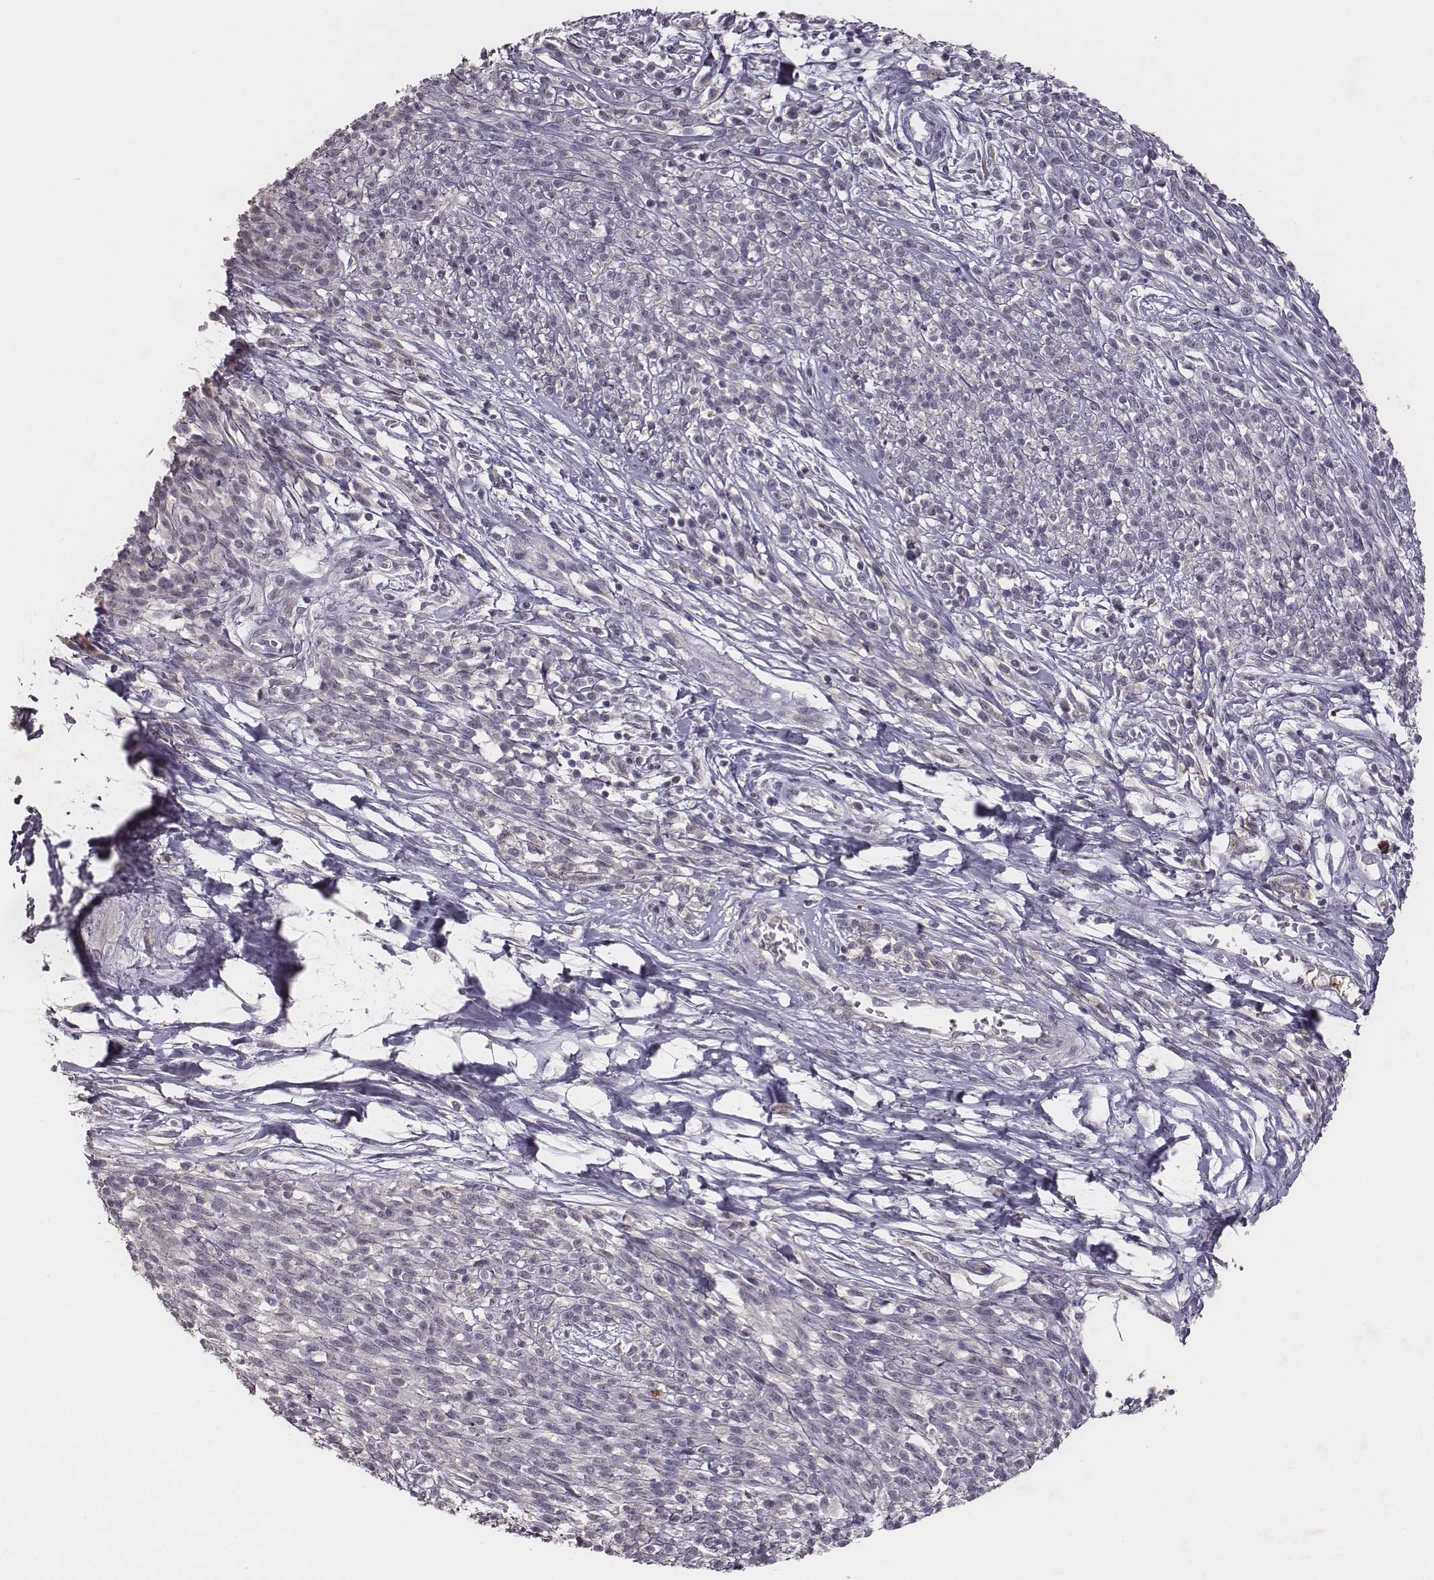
{"staining": {"intensity": "negative", "quantity": "none", "location": "none"}, "tissue": "melanoma", "cell_type": "Tumor cells", "image_type": "cancer", "snomed": [{"axis": "morphology", "description": "Malignant melanoma, NOS"}, {"axis": "topography", "description": "Skin"}, {"axis": "topography", "description": "Skin of trunk"}], "caption": "Immunohistochemistry of malignant melanoma shows no positivity in tumor cells.", "gene": "SLC22A6", "patient": {"sex": "male", "age": 74}}